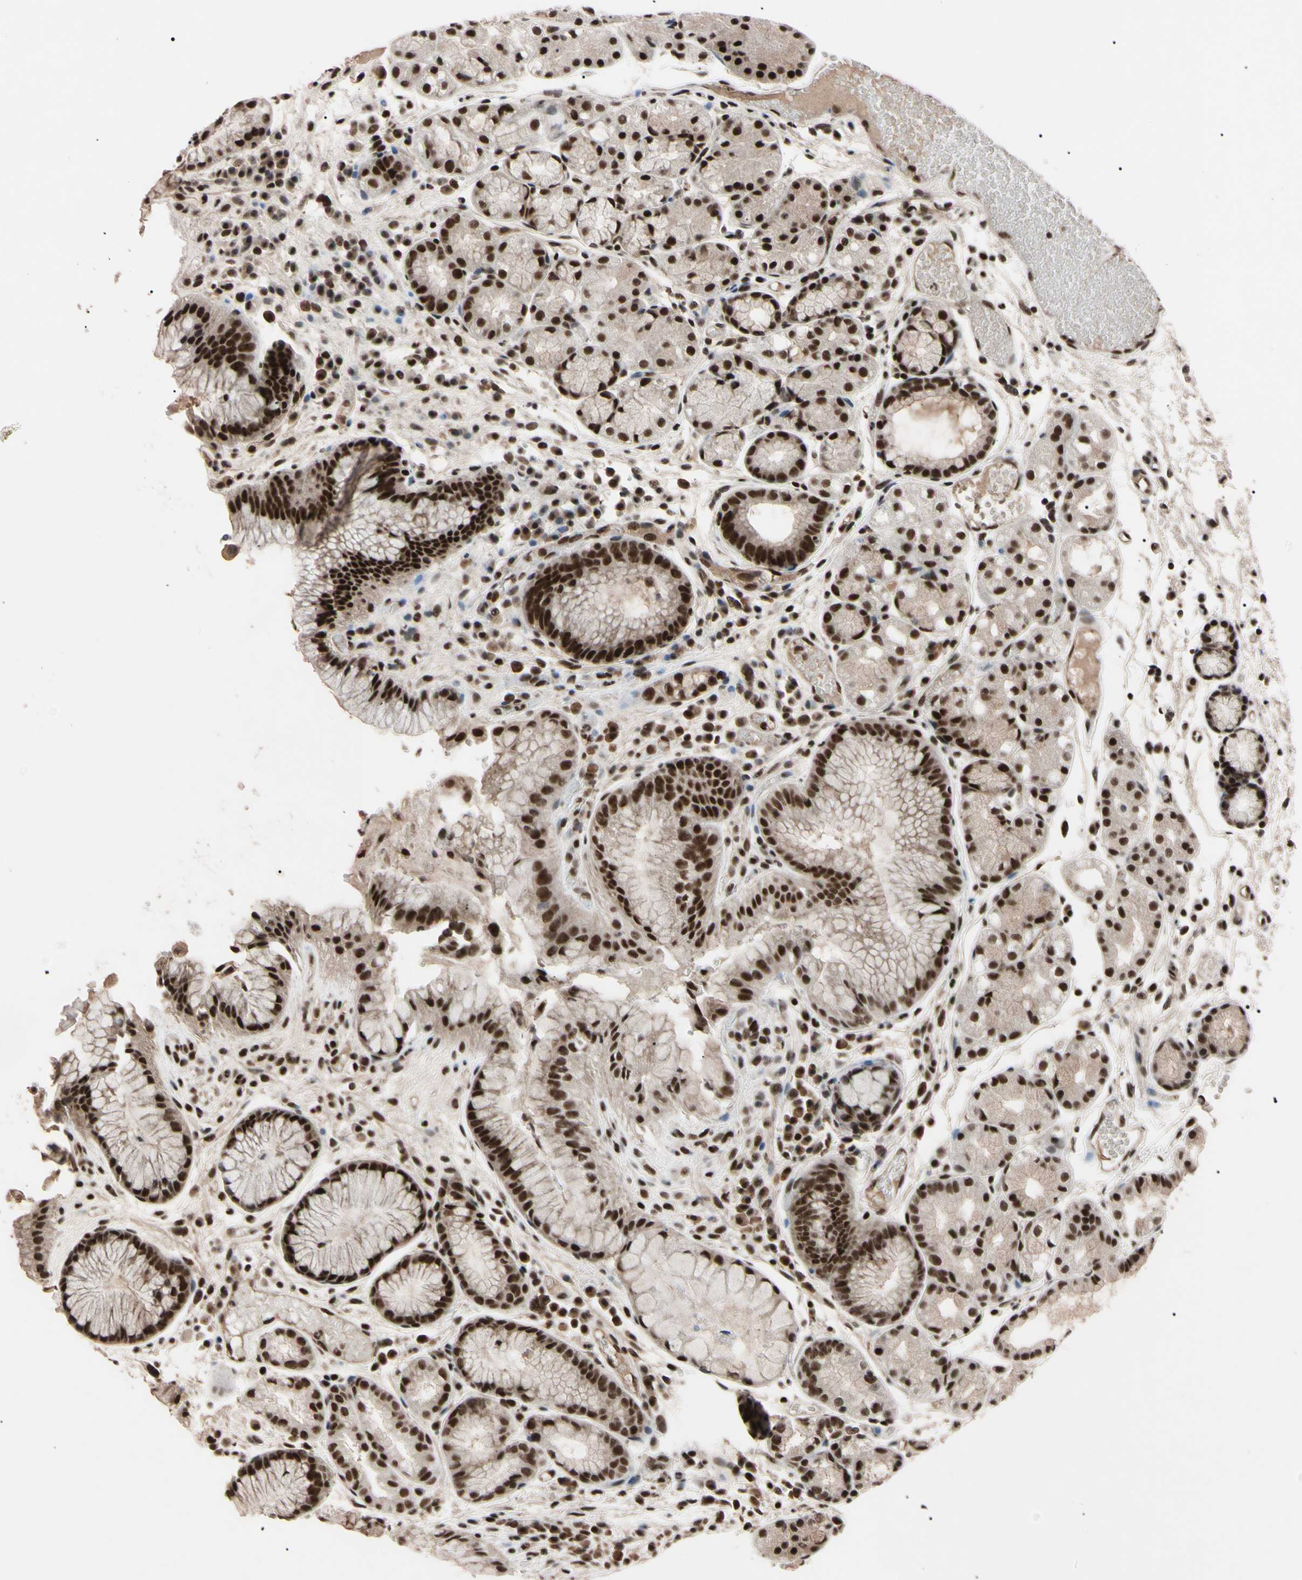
{"staining": {"intensity": "strong", "quantity": "25%-75%", "location": "cytoplasmic/membranous,nuclear"}, "tissue": "stomach", "cell_type": "Glandular cells", "image_type": "normal", "snomed": [{"axis": "morphology", "description": "Normal tissue, NOS"}, {"axis": "topography", "description": "Stomach, upper"}], "caption": "Protein expression analysis of normal stomach demonstrates strong cytoplasmic/membranous,nuclear staining in approximately 25%-75% of glandular cells. (DAB (3,3'-diaminobenzidine) IHC, brown staining for protein, blue staining for nuclei).", "gene": "YY1", "patient": {"sex": "male", "age": 72}}